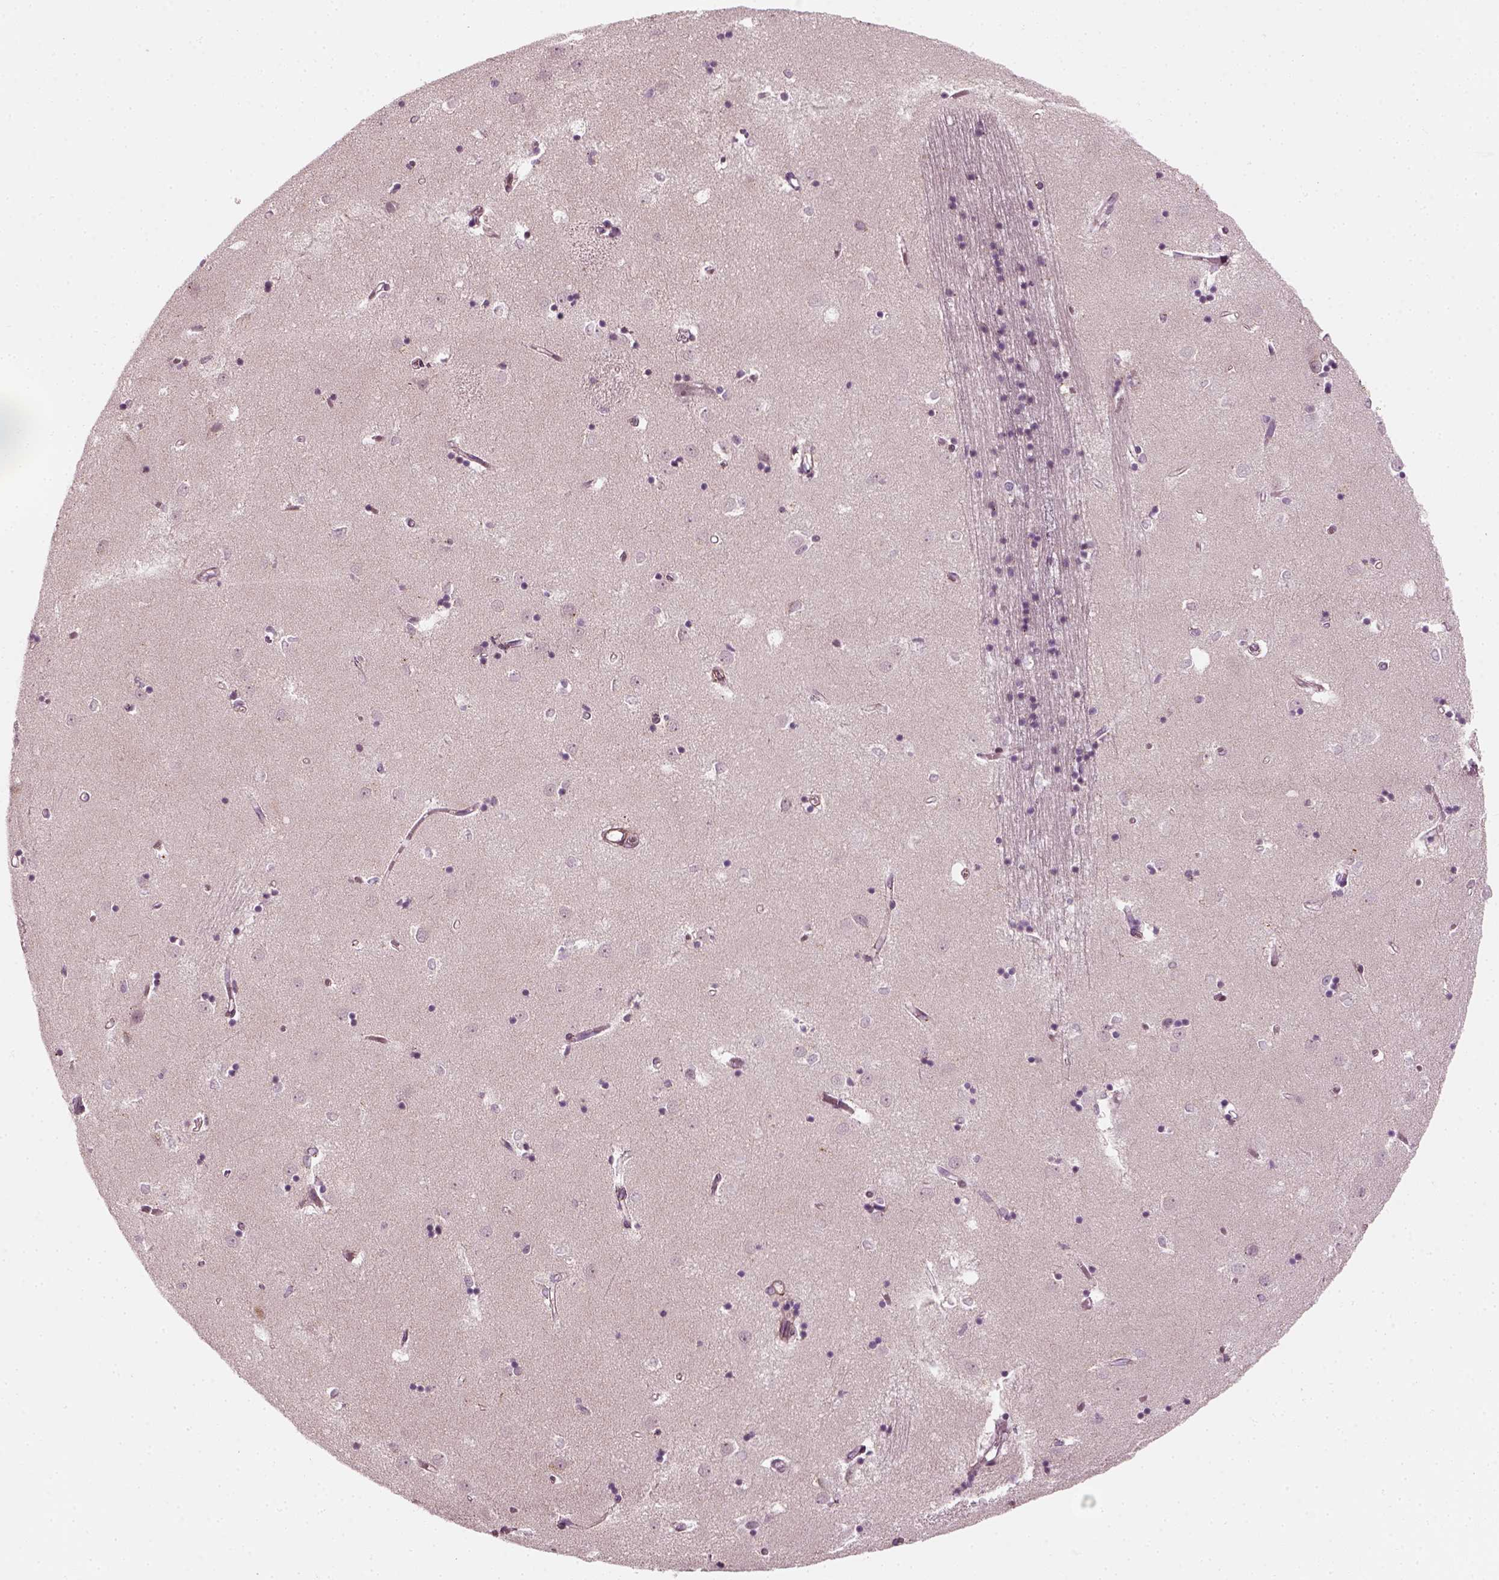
{"staining": {"intensity": "negative", "quantity": "none", "location": "none"}, "tissue": "caudate", "cell_type": "Glial cells", "image_type": "normal", "snomed": [{"axis": "morphology", "description": "Normal tissue, NOS"}, {"axis": "topography", "description": "Lateral ventricle wall"}], "caption": "DAB (3,3'-diaminobenzidine) immunohistochemical staining of unremarkable caudate displays no significant staining in glial cells. The staining was performed using DAB to visualize the protein expression in brown, while the nuclei were stained in blue with hematoxylin (Magnification: 20x).", "gene": "MLIP", "patient": {"sex": "male", "age": 54}}